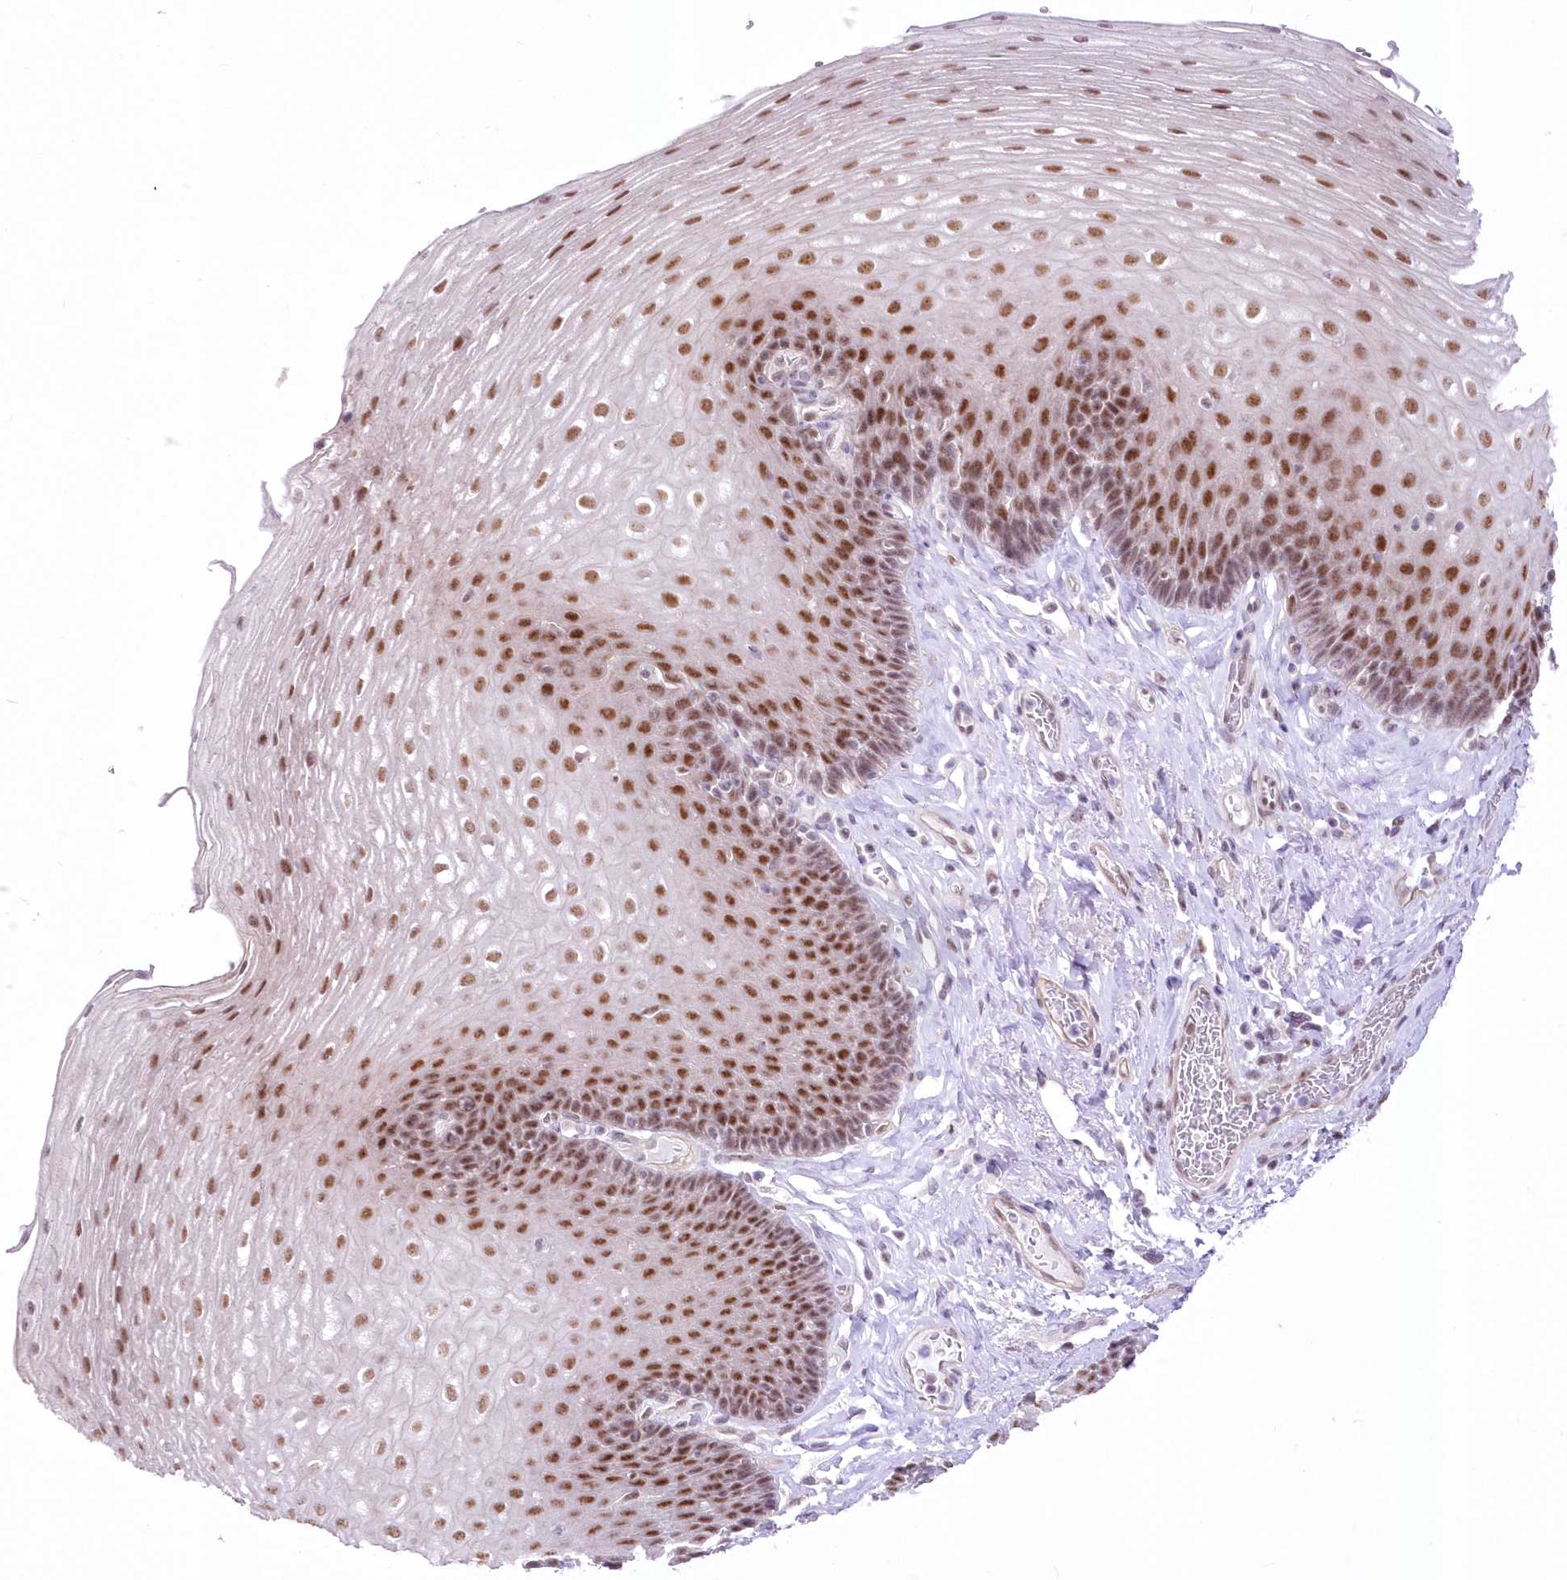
{"staining": {"intensity": "strong", "quantity": ">75%", "location": "nuclear"}, "tissue": "esophagus", "cell_type": "Squamous epithelial cells", "image_type": "normal", "snomed": [{"axis": "morphology", "description": "Normal tissue, NOS"}, {"axis": "topography", "description": "Esophagus"}], "caption": "A high-resolution photomicrograph shows immunohistochemistry staining of unremarkable esophagus, which shows strong nuclear staining in about >75% of squamous epithelial cells.", "gene": "NSUN2", "patient": {"sex": "female", "age": 66}}